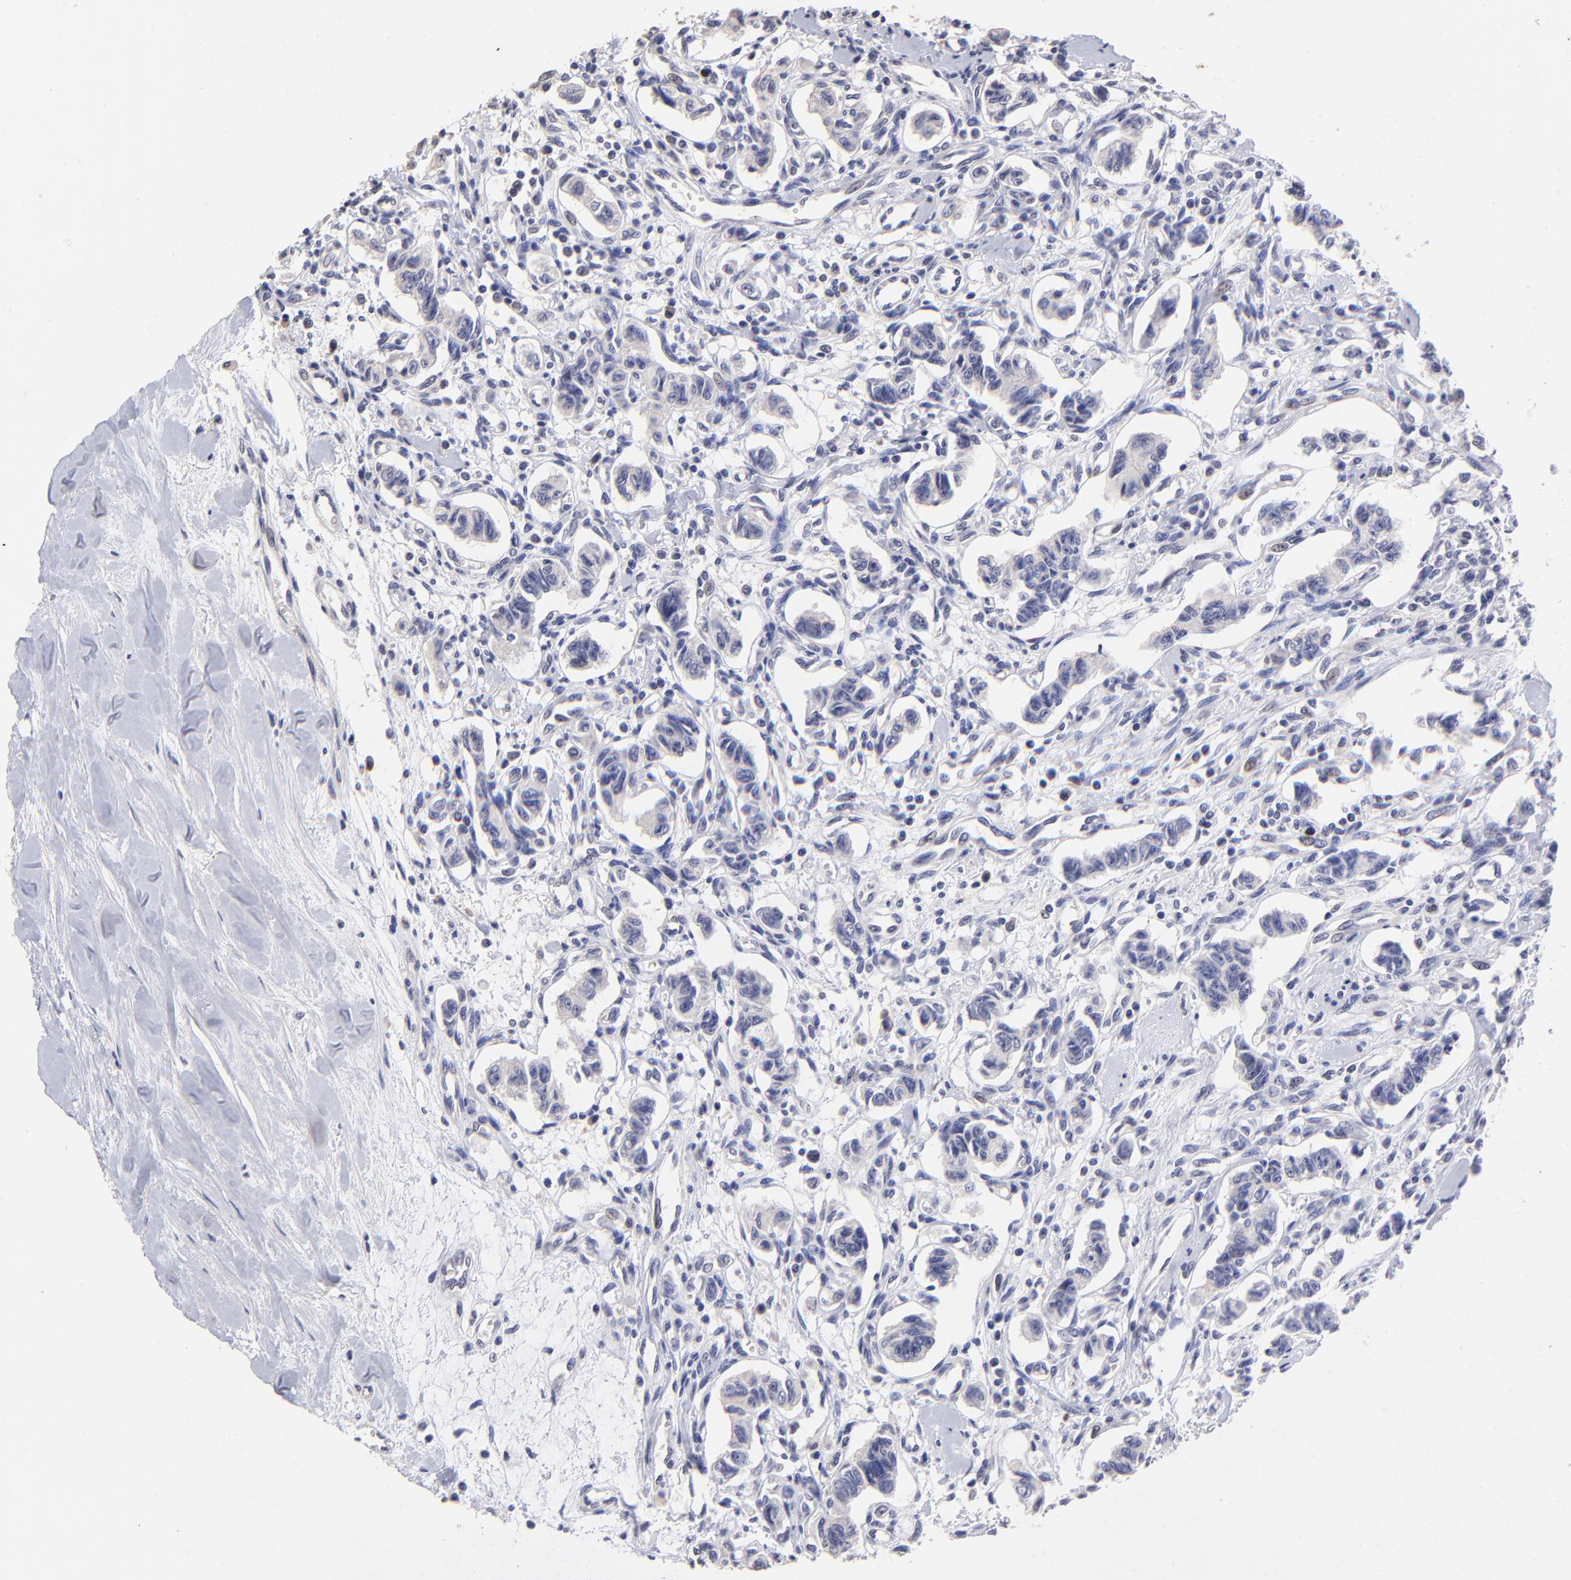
{"staining": {"intensity": "negative", "quantity": "none", "location": "none"}, "tissue": "renal cancer", "cell_type": "Tumor cells", "image_type": "cancer", "snomed": [{"axis": "morphology", "description": "Carcinoid, malignant, NOS"}, {"axis": "topography", "description": "Kidney"}], "caption": "Immunohistochemical staining of renal cancer reveals no significant expression in tumor cells.", "gene": "DNMT1", "patient": {"sex": "female", "age": 41}}